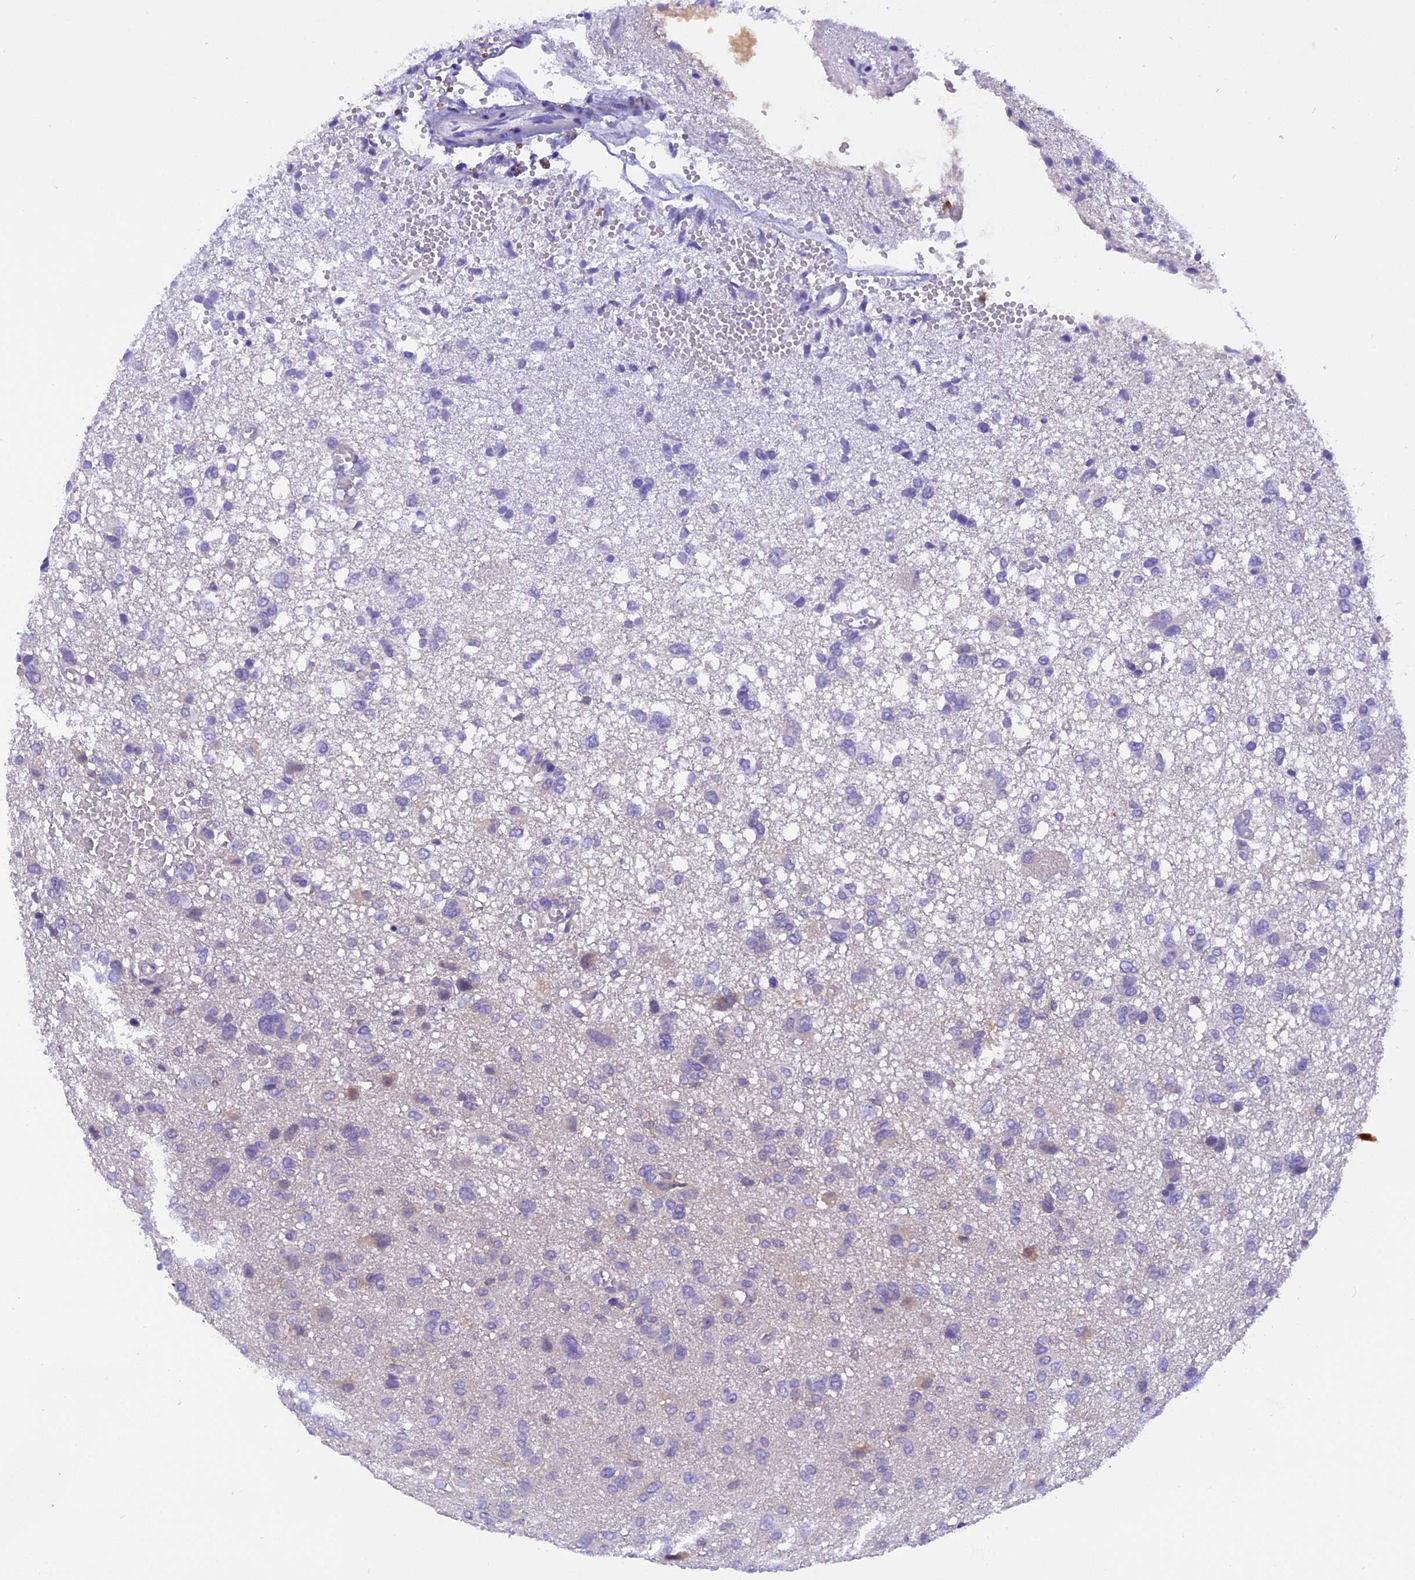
{"staining": {"intensity": "negative", "quantity": "none", "location": "none"}, "tissue": "glioma", "cell_type": "Tumor cells", "image_type": "cancer", "snomed": [{"axis": "morphology", "description": "Glioma, malignant, High grade"}, {"axis": "topography", "description": "Brain"}], "caption": "Tumor cells are negative for protein expression in human high-grade glioma (malignant).", "gene": "TRIM3", "patient": {"sex": "female", "age": 59}}